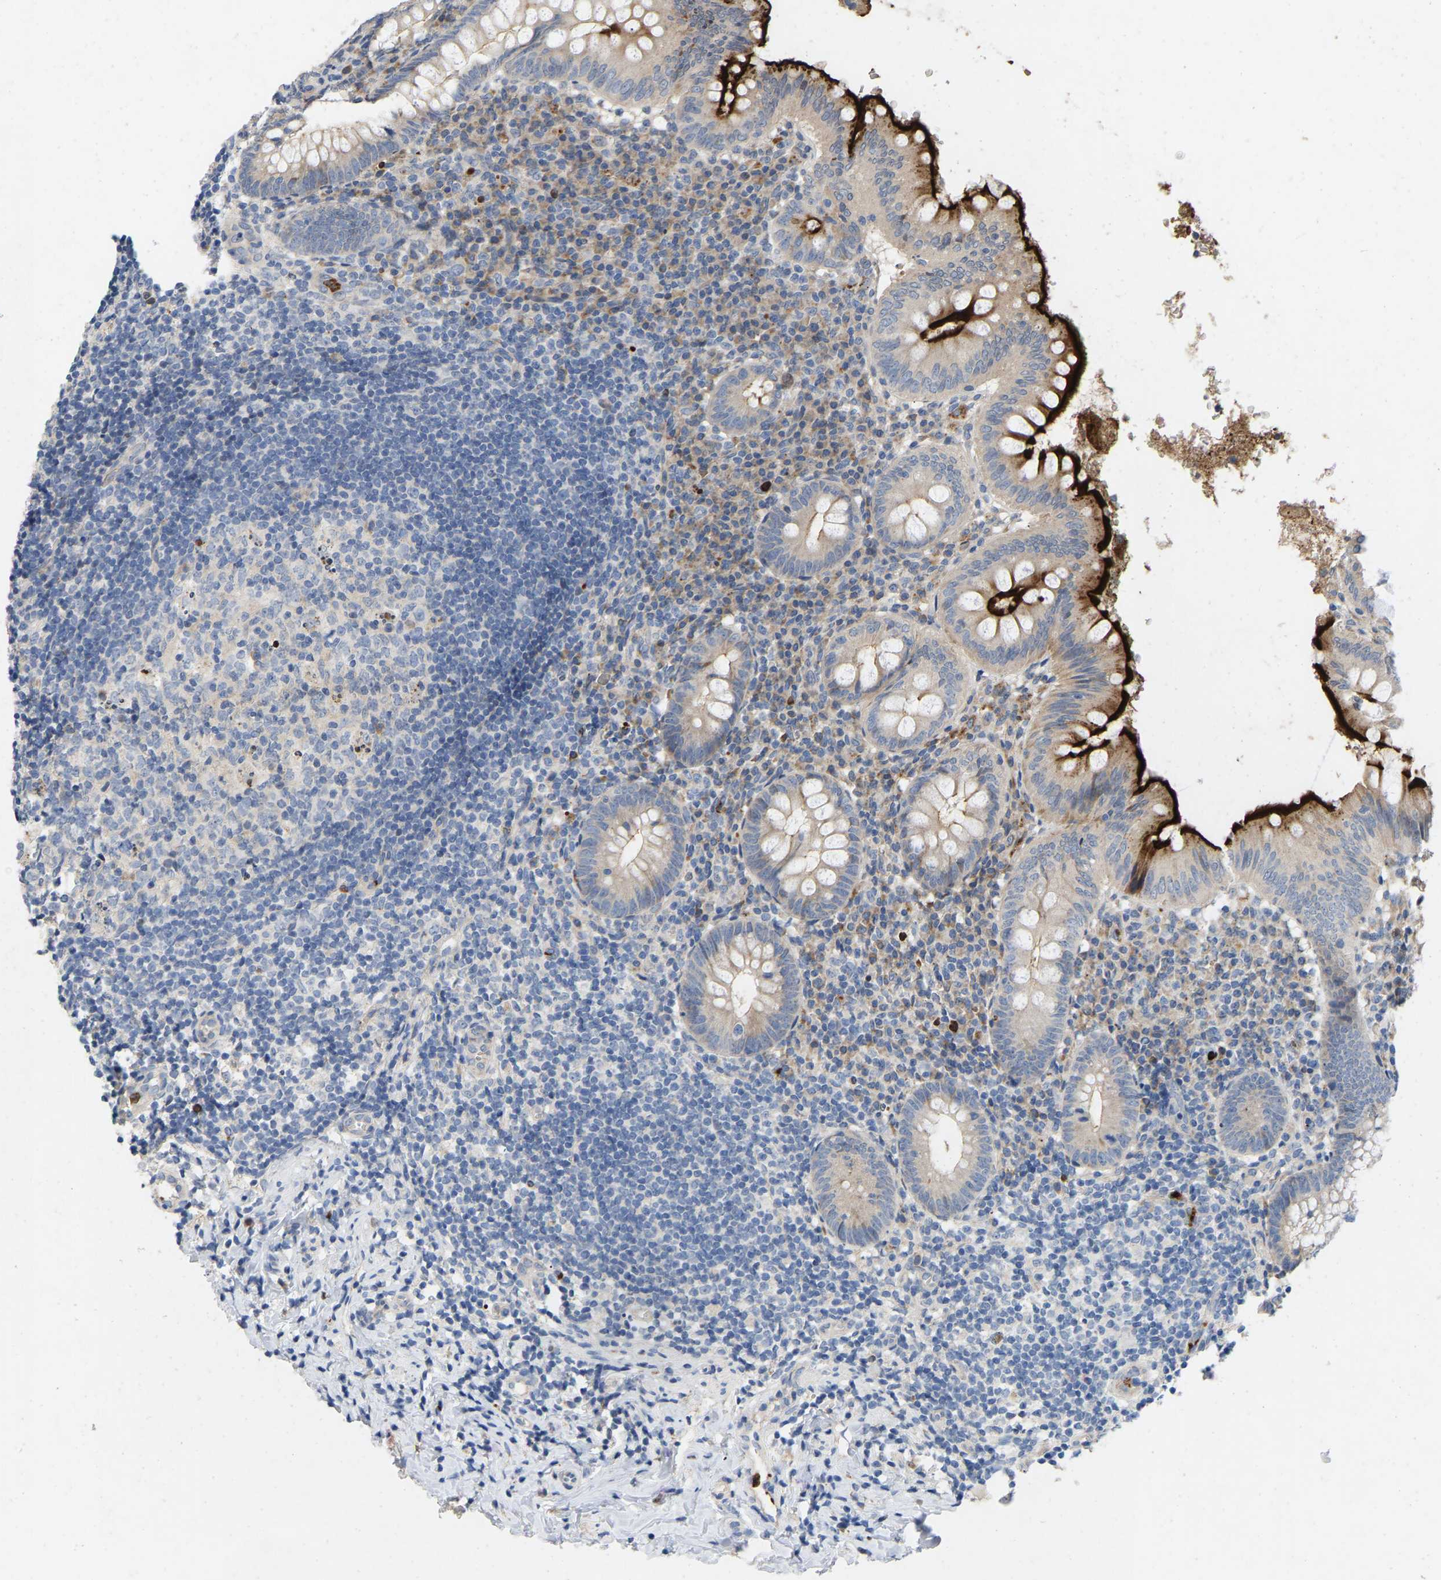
{"staining": {"intensity": "strong", "quantity": "25%-75%", "location": "cytoplasmic/membranous"}, "tissue": "appendix", "cell_type": "Glandular cells", "image_type": "normal", "snomed": [{"axis": "morphology", "description": "Normal tissue, NOS"}, {"axis": "topography", "description": "Appendix"}], "caption": "Protein staining of normal appendix demonstrates strong cytoplasmic/membranous positivity in approximately 25%-75% of glandular cells.", "gene": "RHEB", "patient": {"sex": "male", "age": 8}}